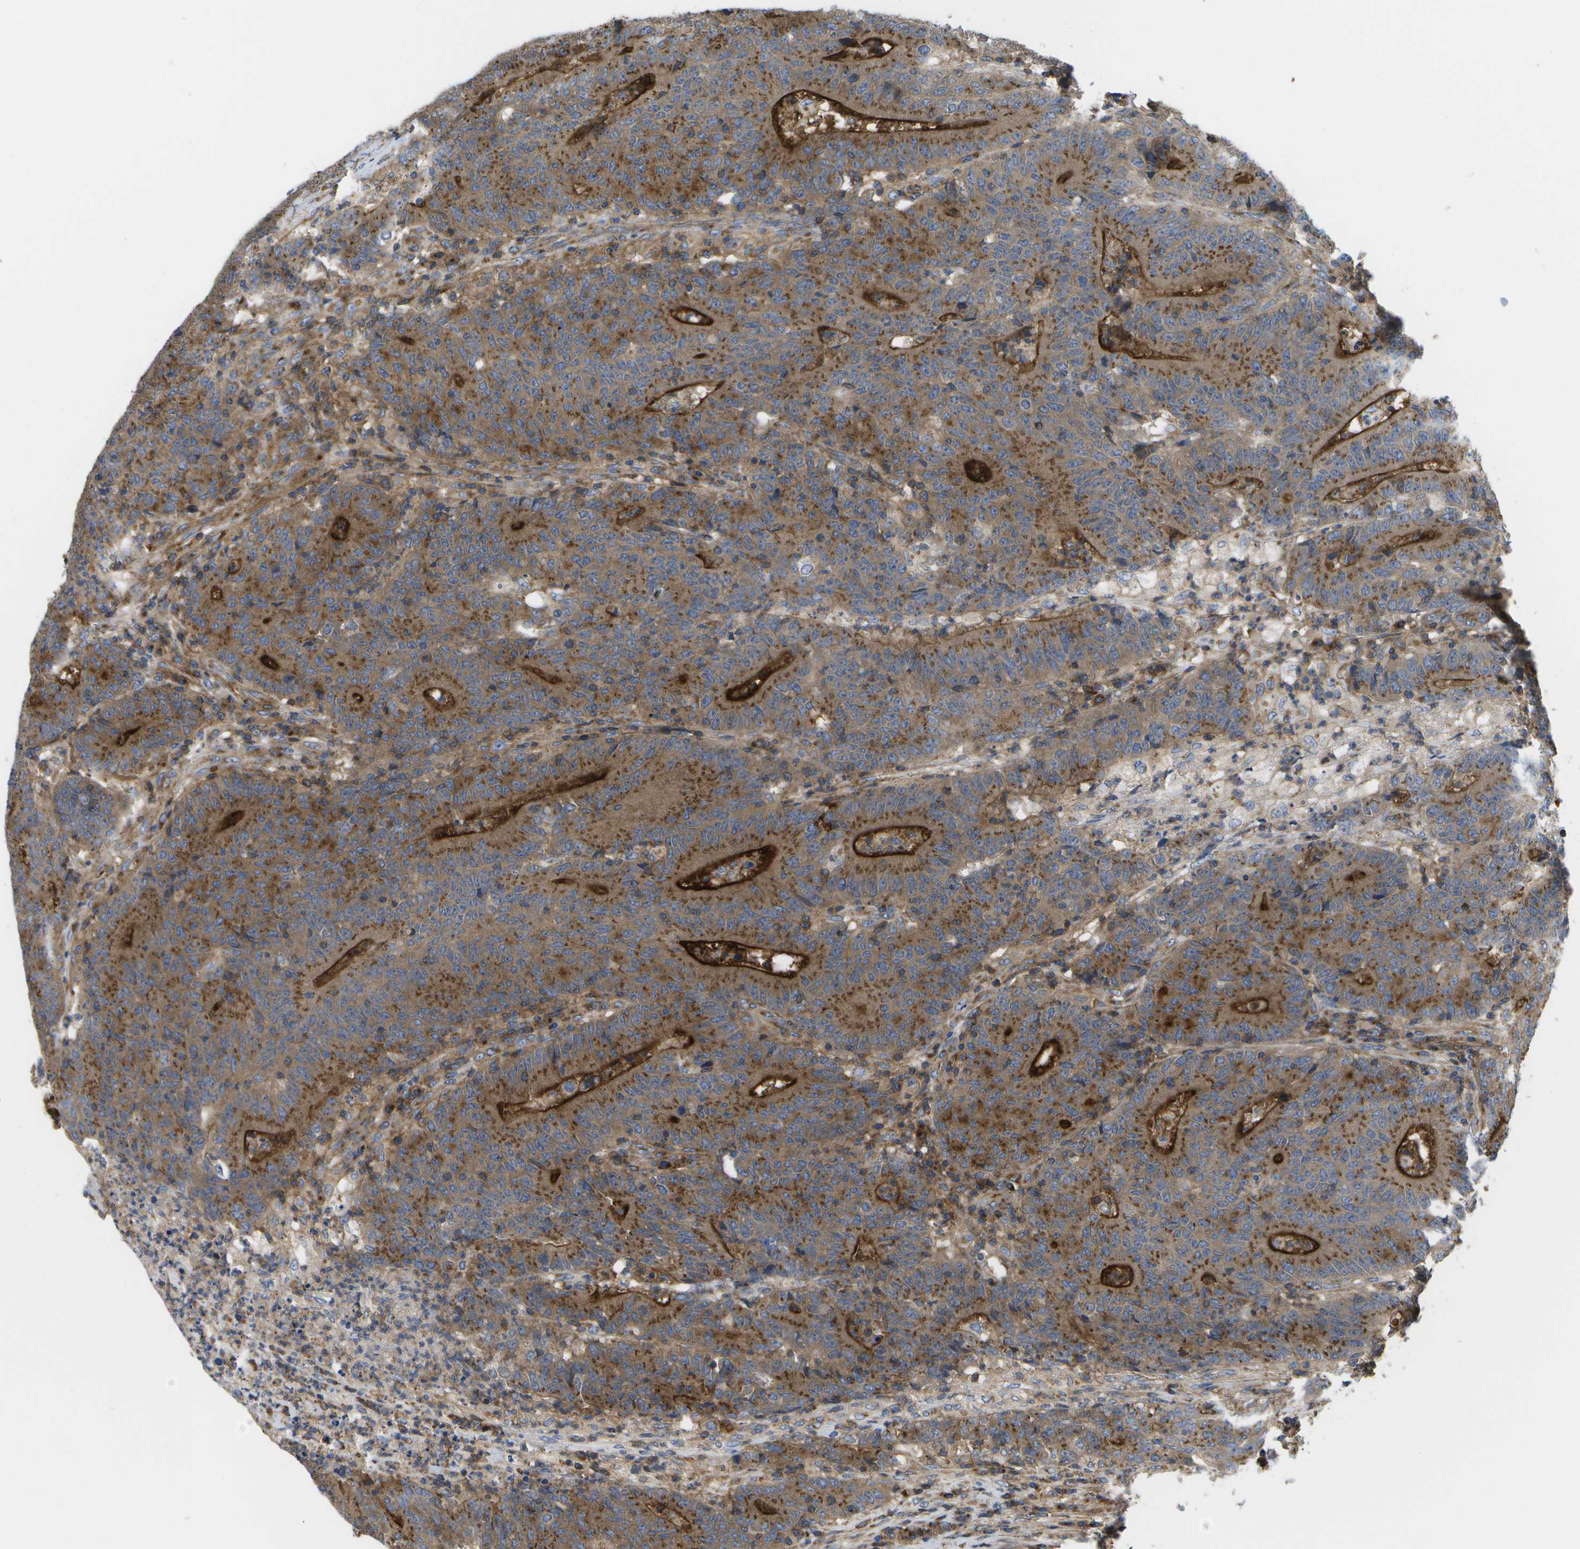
{"staining": {"intensity": "strong", "quantity": ">75%", "location": "cytoplasmic/membranous"}, "tissue": "colorectal cancer", "cell_type": "Tumor cells", "image_type": "cancer", "snomed": [{"axis": "morphology", "description": "Normal tissue, NOS"}, {"axis": "morphology", "description": "Adenocarcinoma, NOS"}, {"axis": "topography", "description": "Colon"}], "caption": "Immunohistochemical staining of human colorectal cancer (adenocarcinoma) reveals high levels of strong cytoplasmic/membranous staining in about >75% of tumor cells.", "gene": "BST2", "patient": {"sex": "female", "age": 75}}